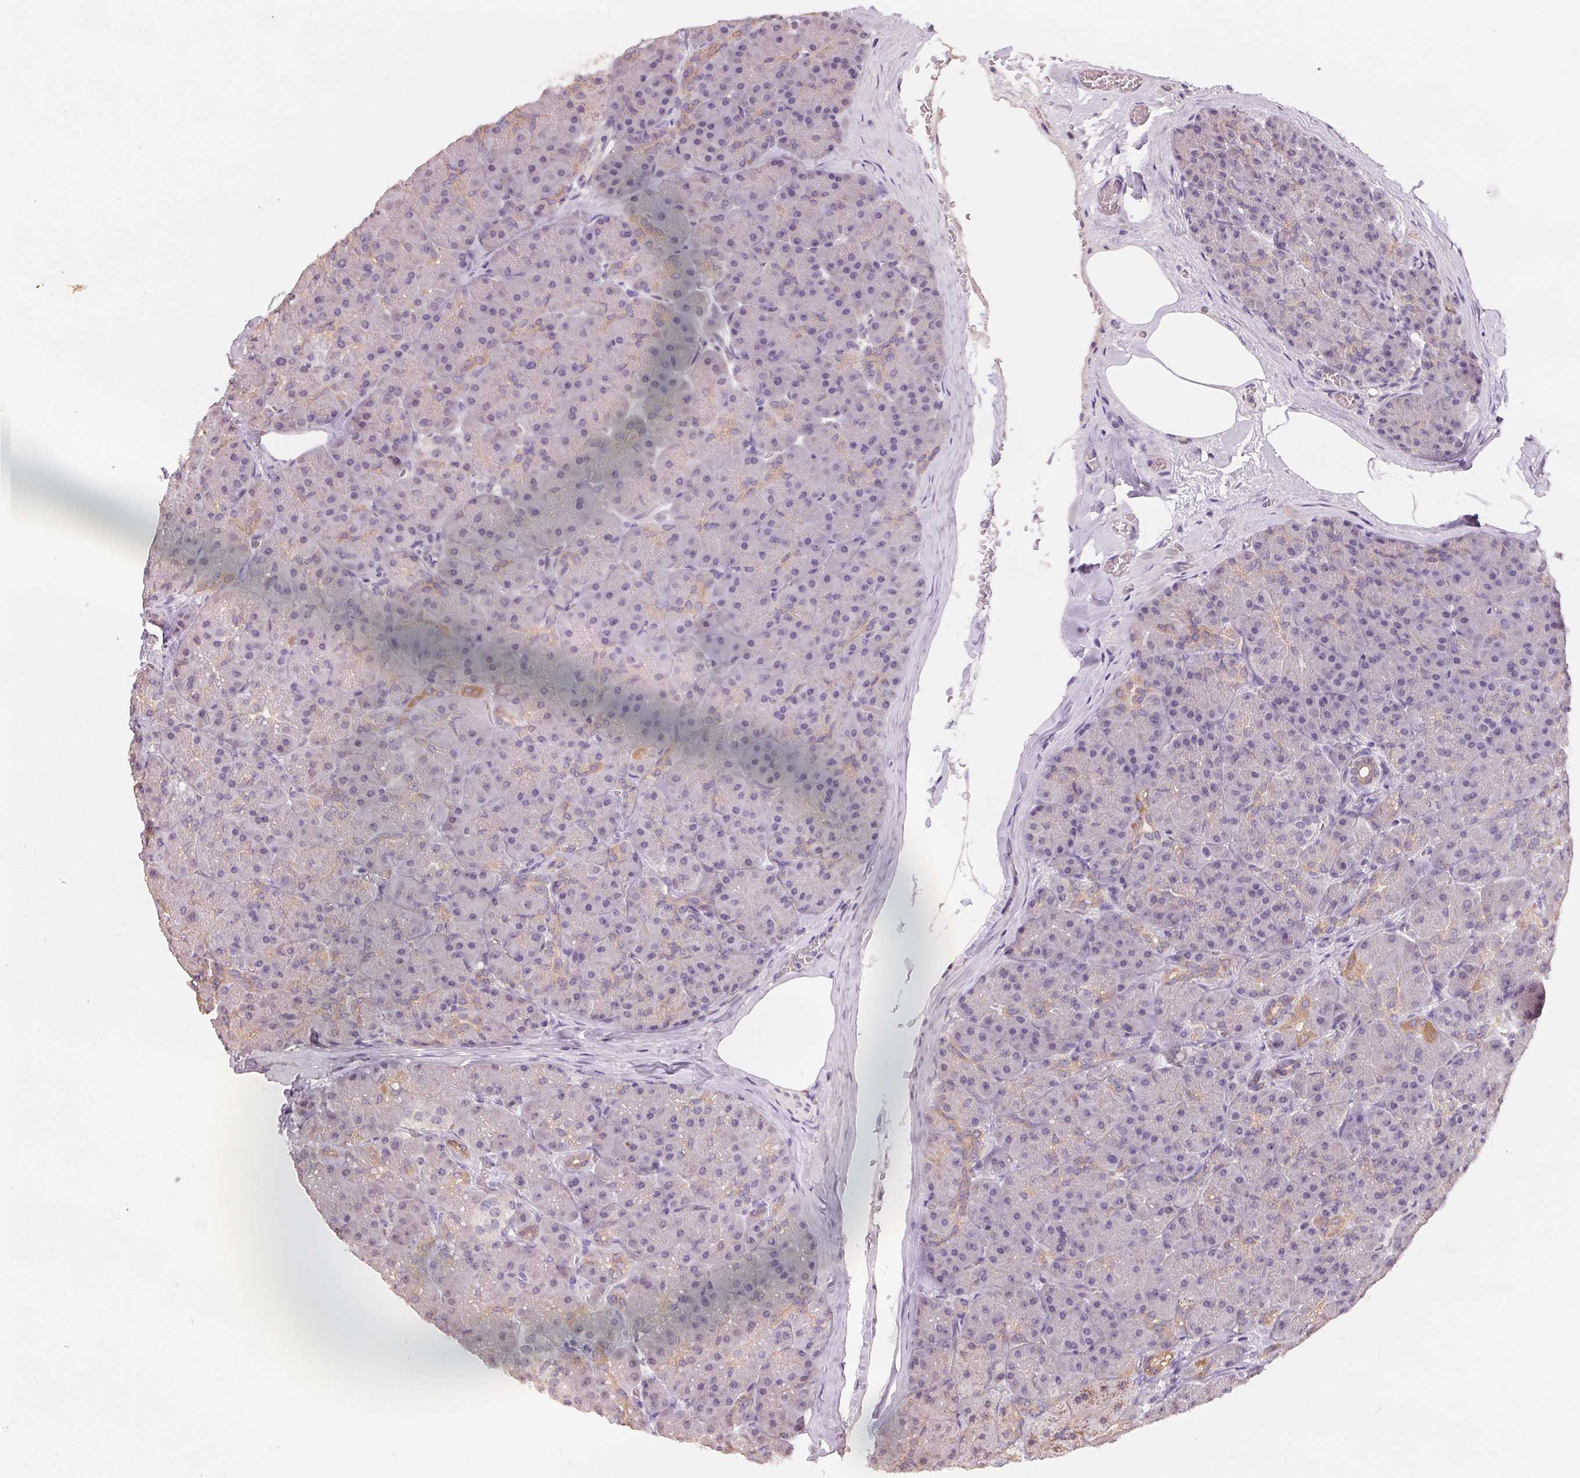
{"staining": {"intensity": "weak", "quantity": "<25%", "location": "cytoplasmic/membranous"}, "tissue": "pancreas", "cell_type": "Exocrine glandular cells", "image_type": "normal", "snomed": [{"axis": "morphology", "description": "Normal tissue, NOS"}, {"axis": "topography", "description": "Pancreas"}], "caption": "This histopathology image is of unremarkable pancreas stained with immunohistochemistry to label a protein in brown with the nuclei are counter-stained blue. There is no positivity in exocrine glandular cells.", "gene": "VTCN1", "patient": {"sex": "male", "age": 57}}